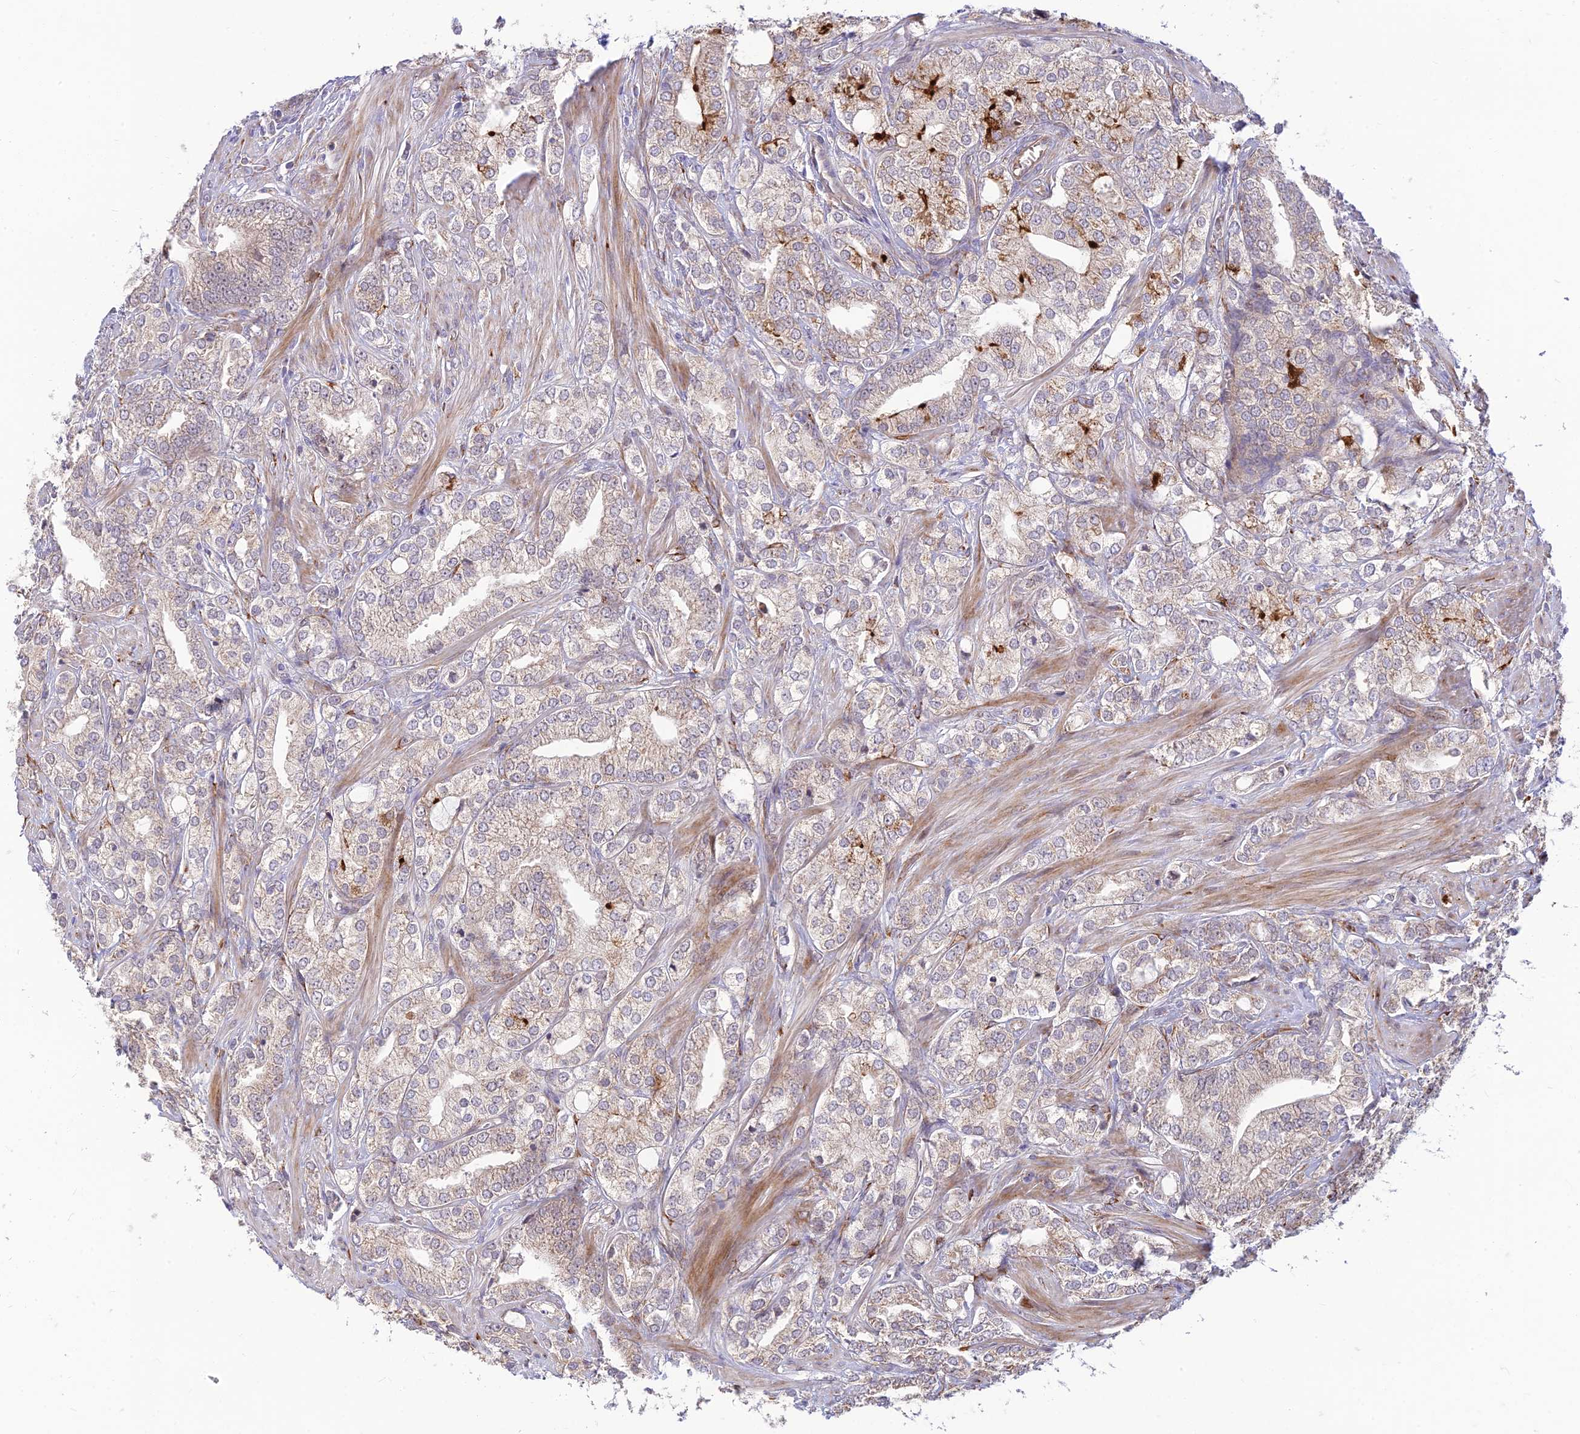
{"staining": {"intensity": "moderate", "quantity": "<25%", "location": "cytoplasmic/membranous"}, "tissue": "prostate cancer", "cell_type": "Tumor cells", "image_type": "cancer", "snomed": [{"axis": "morphology", "description": "Adenocarcinoma, High grade"}, {"axis": "topography", "description": "Prostate"}], "caption": "About <25% of tumor cells in human prostate cancer display moderate cytoplasmic/membranous protein expression as visualized by brown immunohistochemical staining.", "gene": "UFSP2", "patient": {"sex": "male", "age": 50}}